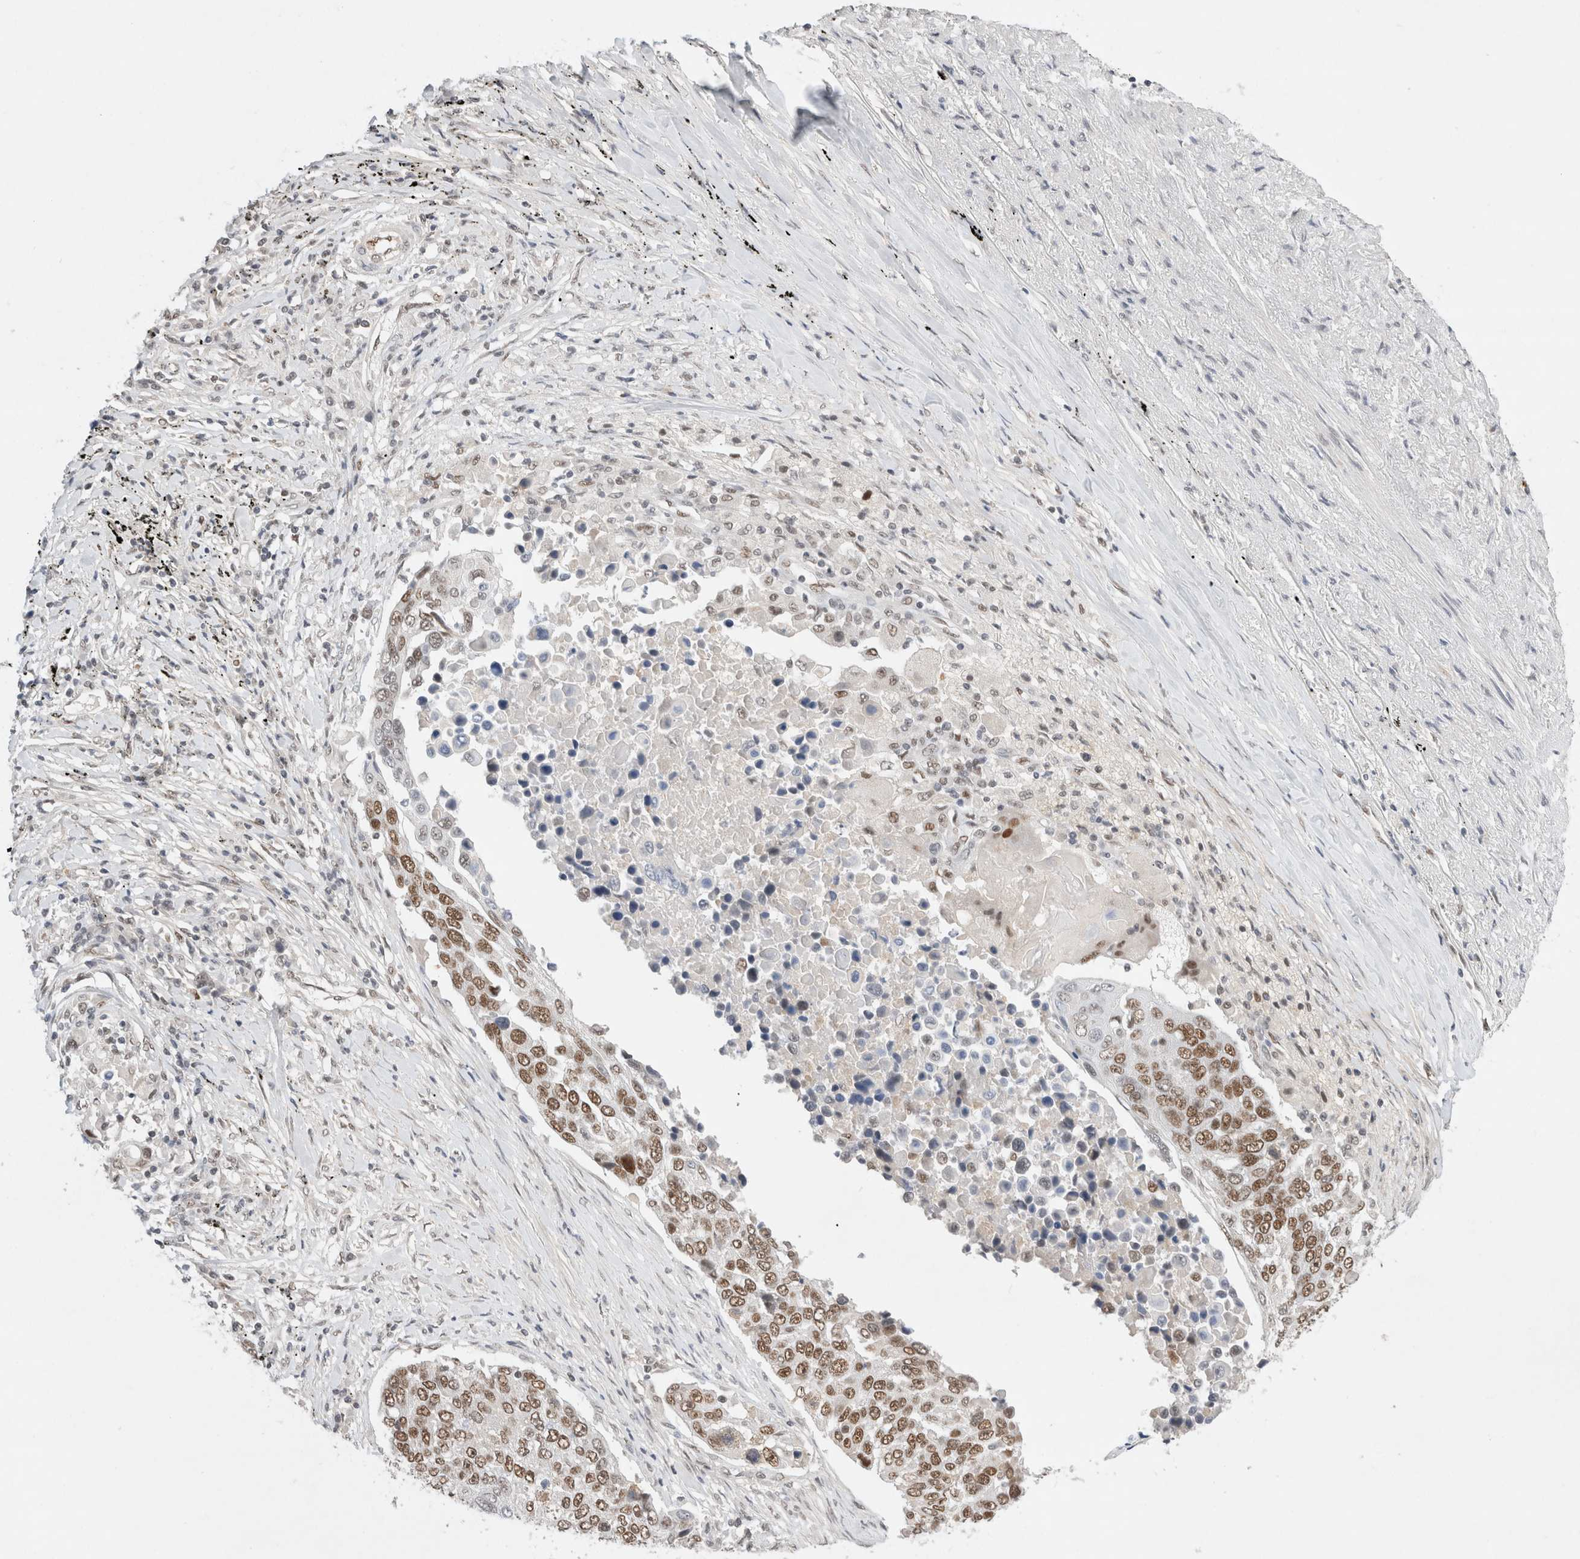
{"staining": {"intensity": "moderate", "quantity": ">75%", "location": "nuclear"}, "tissue": "lung cancer", "cell_type": "Tumor cells", "image_type": "cancer", "snomed": [{"axis": "morphology", "description": "Squamous cell carcinoma, NOS"}, {"axis": "topography", "description": "Lung"}], "caption": "Lung cancer (squamous cell carcinoma) tissue shows moderate nuclear expression in about >75% of tumor cells, visualized by immunohistochemistry.", "gene": "GTF2I", "patient": {"sex": "male", "age": 66}}